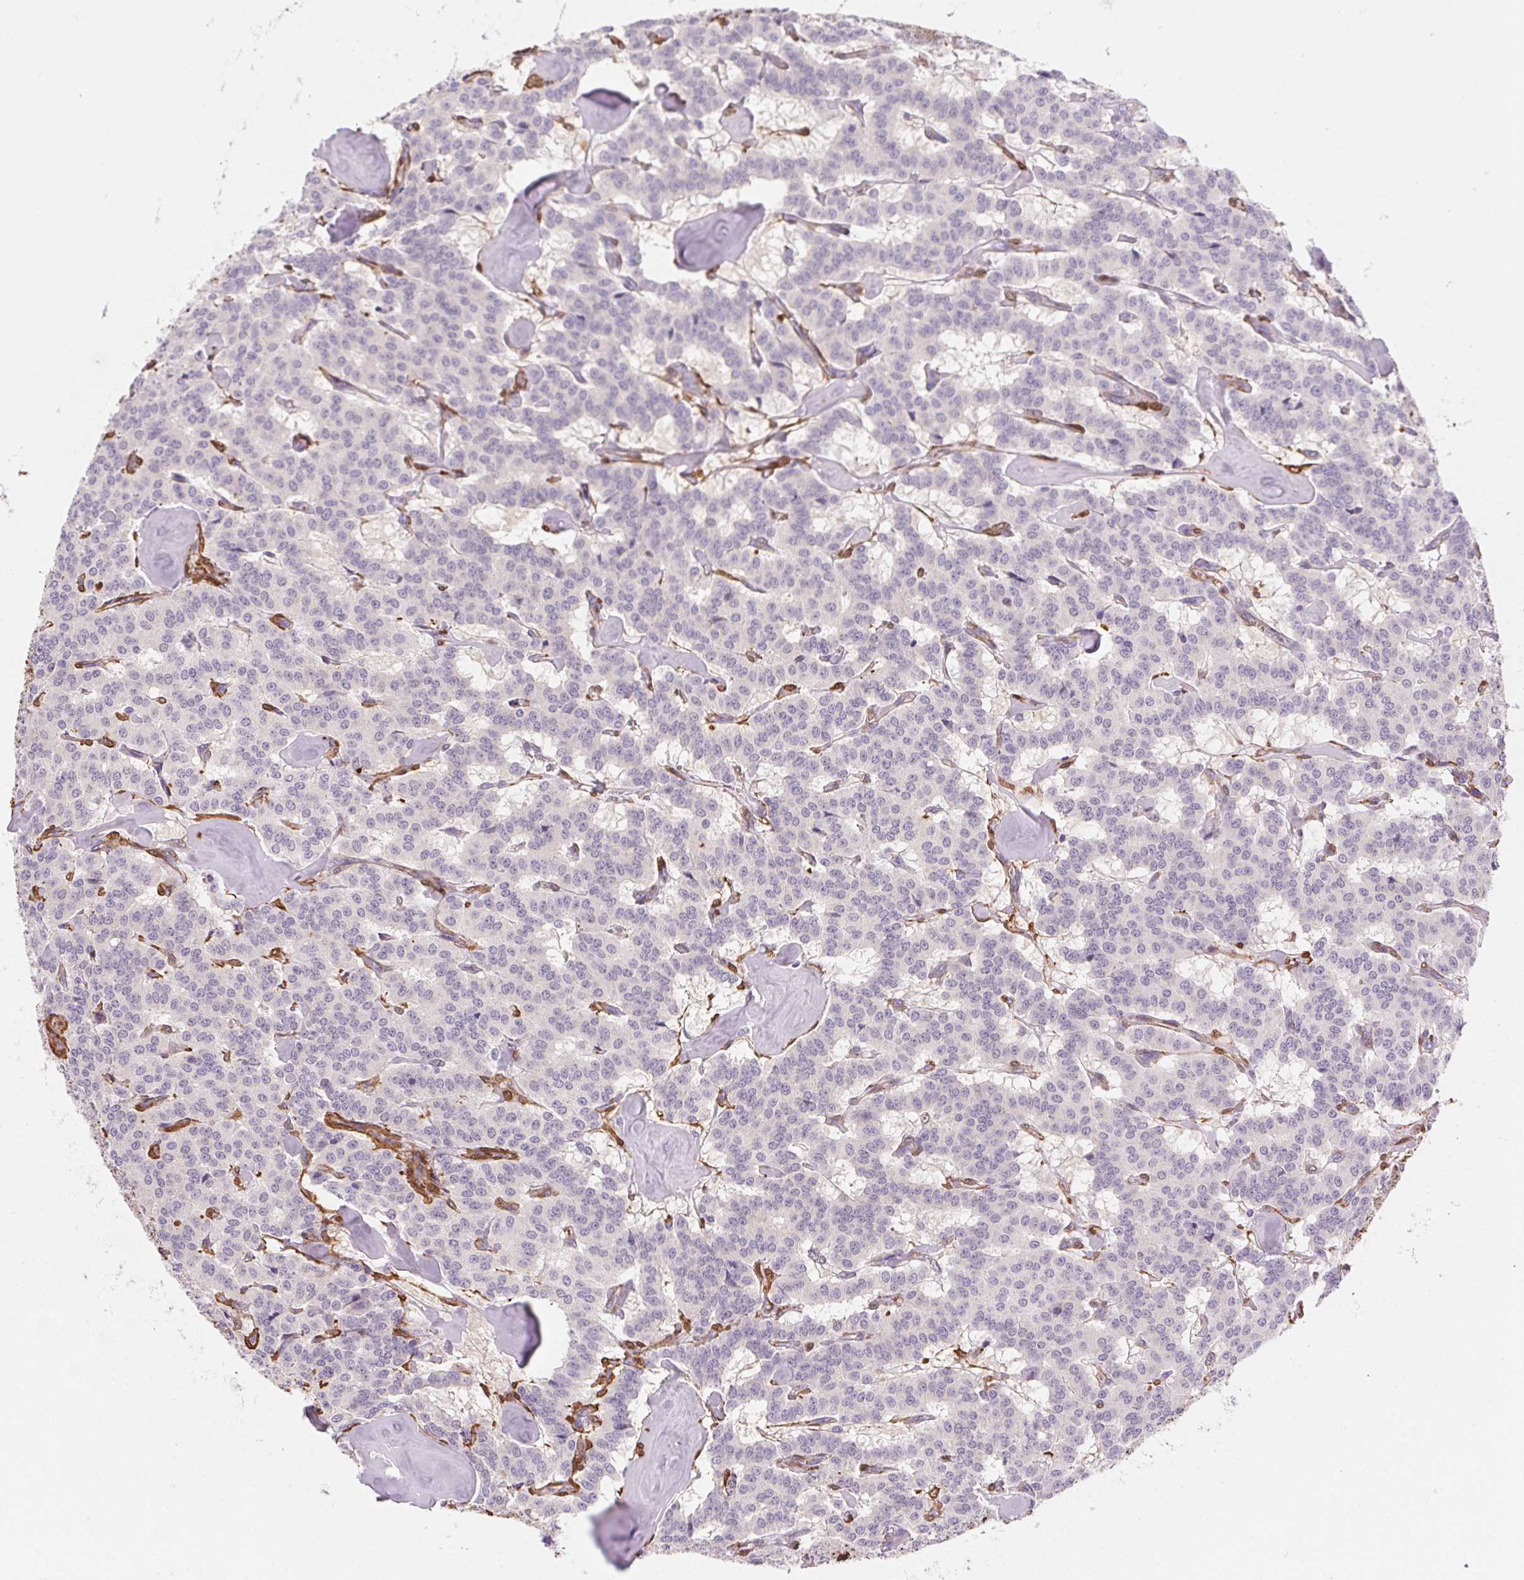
{"staining": {"intensity": "negative", "quantity": "none", "location": "none"}, "tissue": "carcinoid", "cell_type": "Tumor cells", "image_type": "cancer", "snomed": [{"axis": "morphology", "description": "Carcinoid, malignant, NOS"}, {"axis": "topography", "description": "Lung"}], "caption": "High power microscopy image of an immunohistochemistry micrograph of carcinoid, revealing no significant staining in tumor cells.", "gene": "GPX8", "patient": {"sex": "female", "age": 46}}